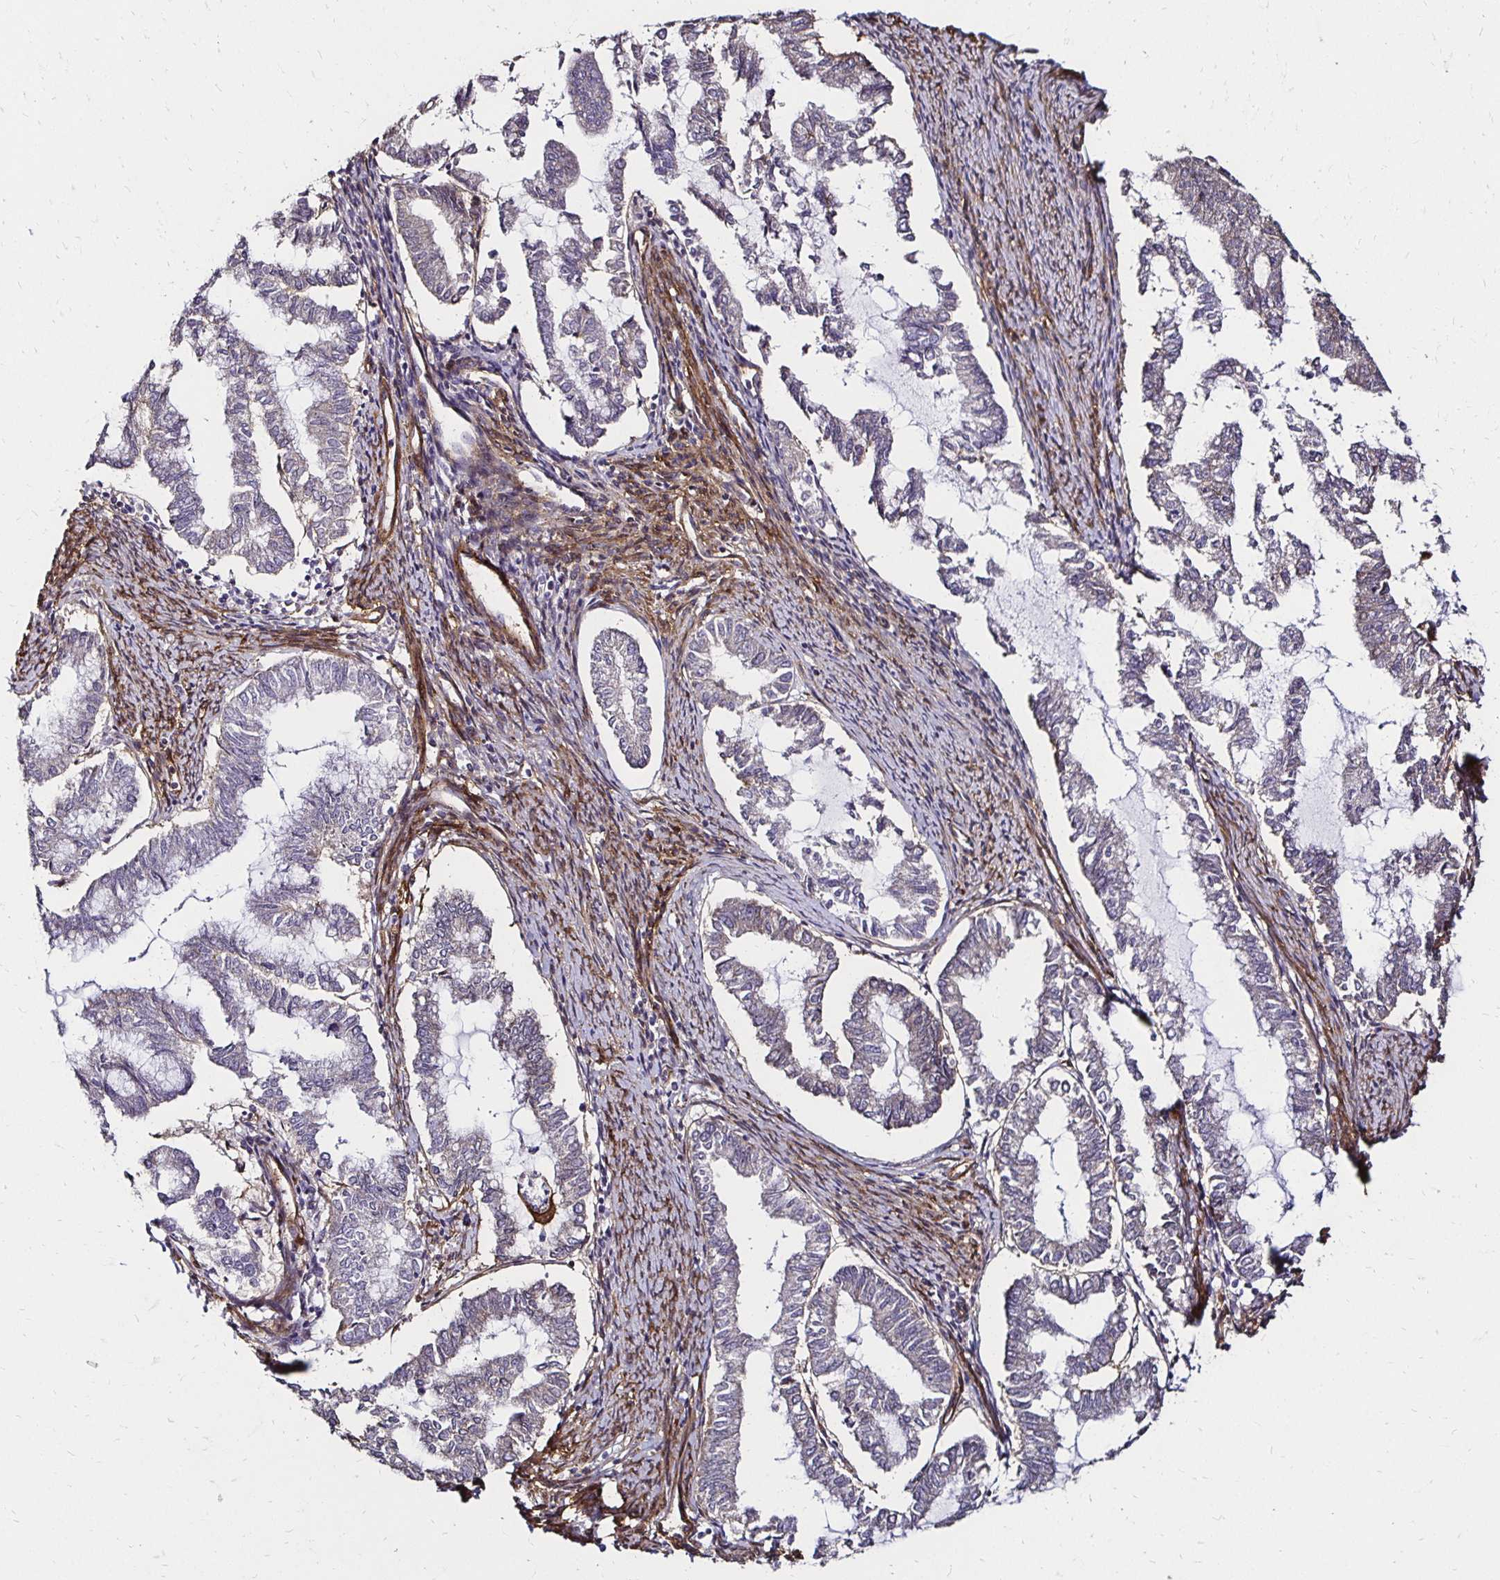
{"staining": {"intensity": "negative", "quantity": "none", "location": "none"}, "tissue": "endometrial cancer", "cell_type": "Tumor cells", "image_type": "cancer", "snomed": [{"axis": "morphology", "description": "Adenocarcinoma, NOS"}, {"axis": "topography", "description": "Endometrium"}], "caption": "Protein analysis of adenocarcinoma (endometrial) reveals no significant positivity in tumor cells.", "gene": "ITGB1", "patient": {"sex": "female", "age": 79}}